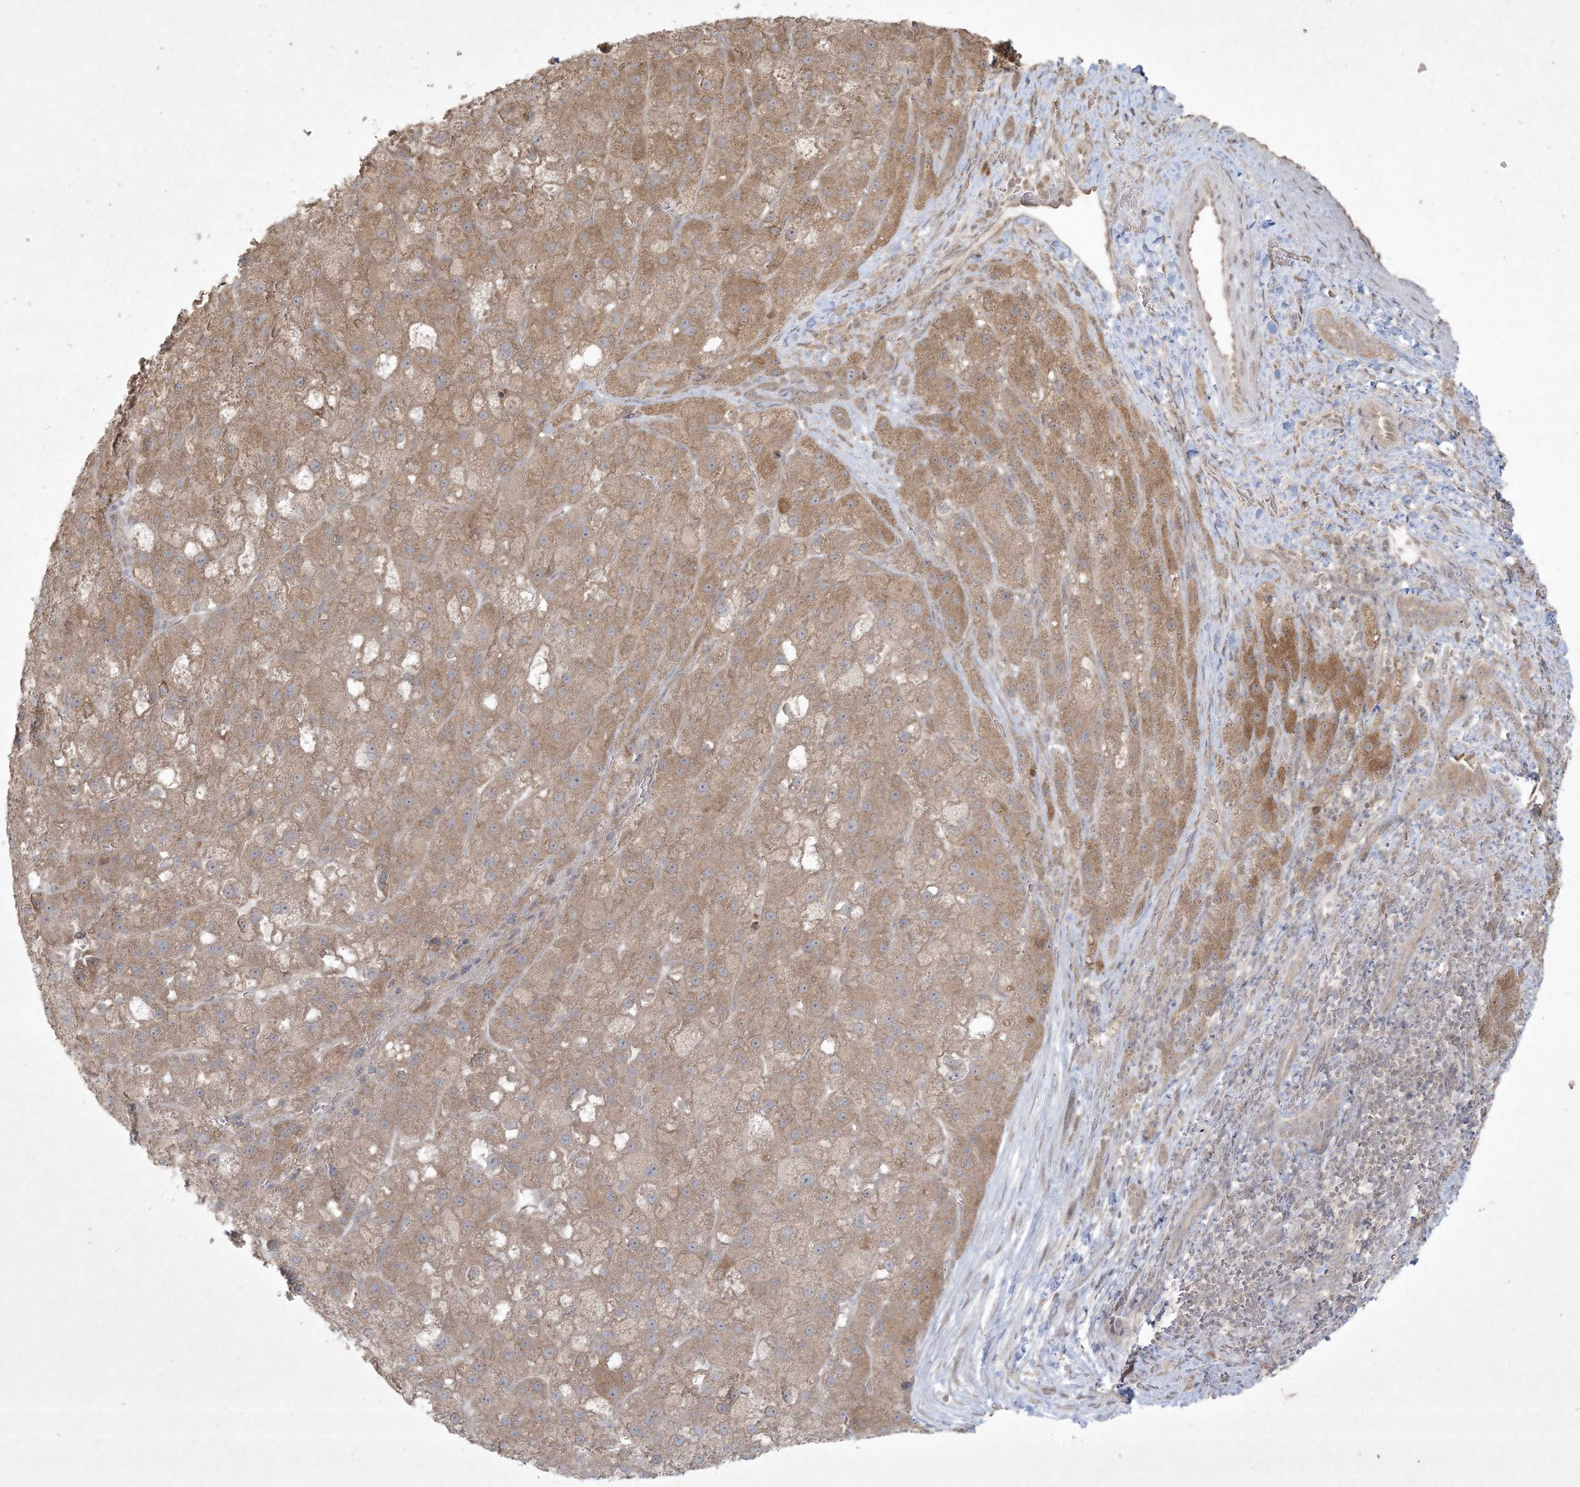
{"staining": {"intensity": "moderate", "quantity": ">75%", "location": "cytoplasmic/membranous"}, "tissue": "liver cancer", "cell_type": "Tumor cells", "image_type": "cancer", "snomed": [{"axis": "morphology", "description": "Carcinoma, Hepatocellular, NOS"}, {"axis": "topography", "description": "Liver"}], "caption": "Immunohistochemical staining of human liver cancer (hepatocellular carcinoma) displays moderate cytoplasmic/membranous protein positivity in about >75% of tumor cells. (IHC, brightfield microscopy, high magnification).", "gene": "NRBP2", "patient": {"sex": "male", "age": 57}}